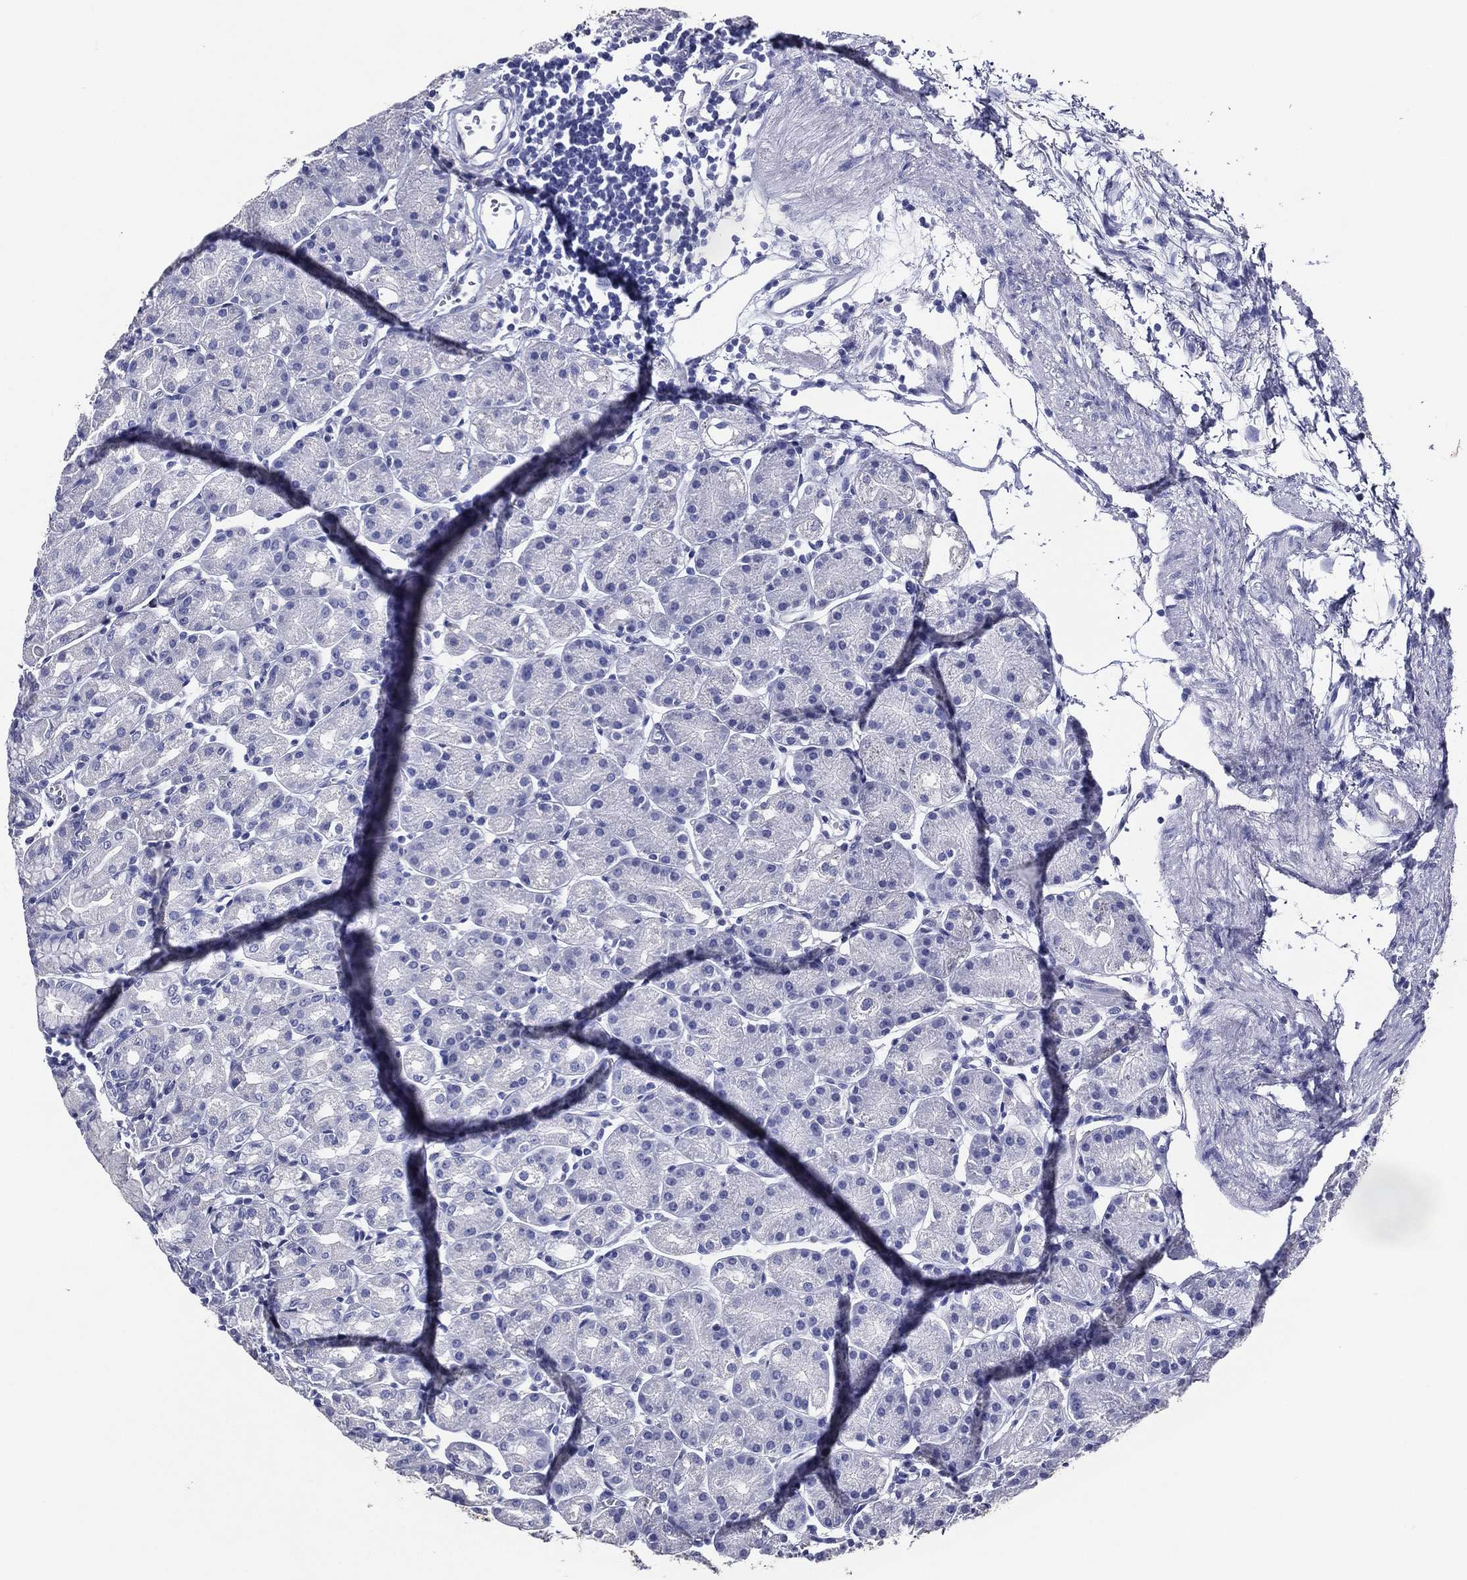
{"staining": {"intensity": "negative", "quantity": "none", "location": "none"}, "tissue": "stomach", "cell_type": "Glandular cells", "image_type": "normal", "snomed": [{"axis": "morphology", "description": "Normal tissue, NOS"}, {"axis": "morphology", "description": "Adenocarcinoma, NOS"}, {"axis": "topography", "description": "Stomach"}], "caption": "DAB immunohistochemical staining of unremarkable human stomach demonstrates no significant staining in glandular cells. (DAB (3,3'-diaminobenzidine) immunohistochemistry (IHC) with hematoxylin counter stain).", "gene": "ACE2", "patient": {"sex": "female", "age": 81}}